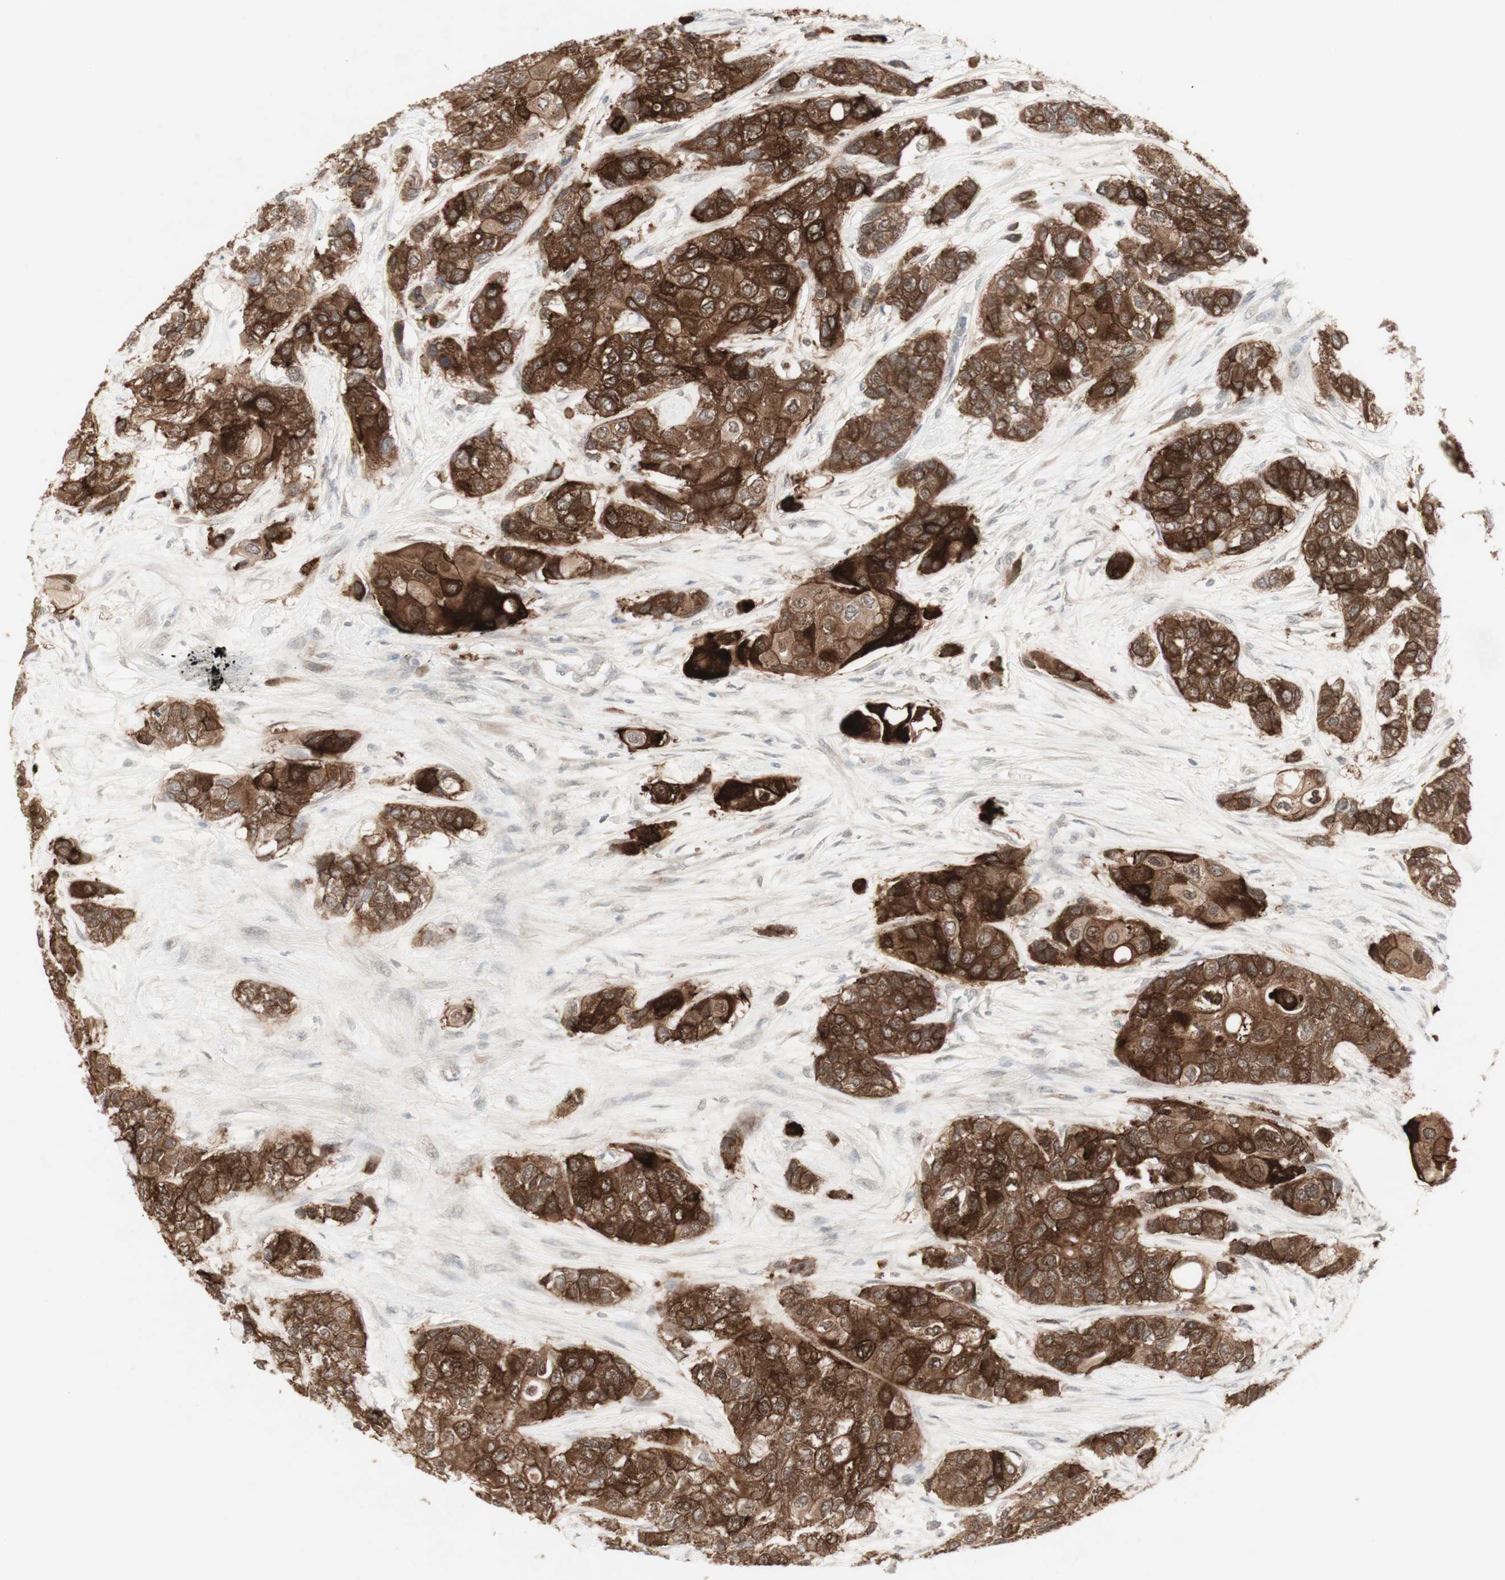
{"staining": {"intensity": "strong", "quantity": ">75%", "location": "cytoplasmic/membranous"}, "tissue": "urothelial cancer", "cell_type": "Tumor cells", "image_type": "cancer", "snomed": [{"axis": "morphology", "description": "Urothelial carcinoma, High grade"}, {"axis": "topography", "description": "Urinary bladder"}], "caption": "Urothelial carcinoma (high-grade) tissue displays strong cytoplasmic/membranous expression in about >75% of tumor cells Immunohistochemistry (ihc) stains the protein in brown and the nuclei are stained blue.", "gene": "C1orf116", "patient": {"sex": "female", "age": 56}}